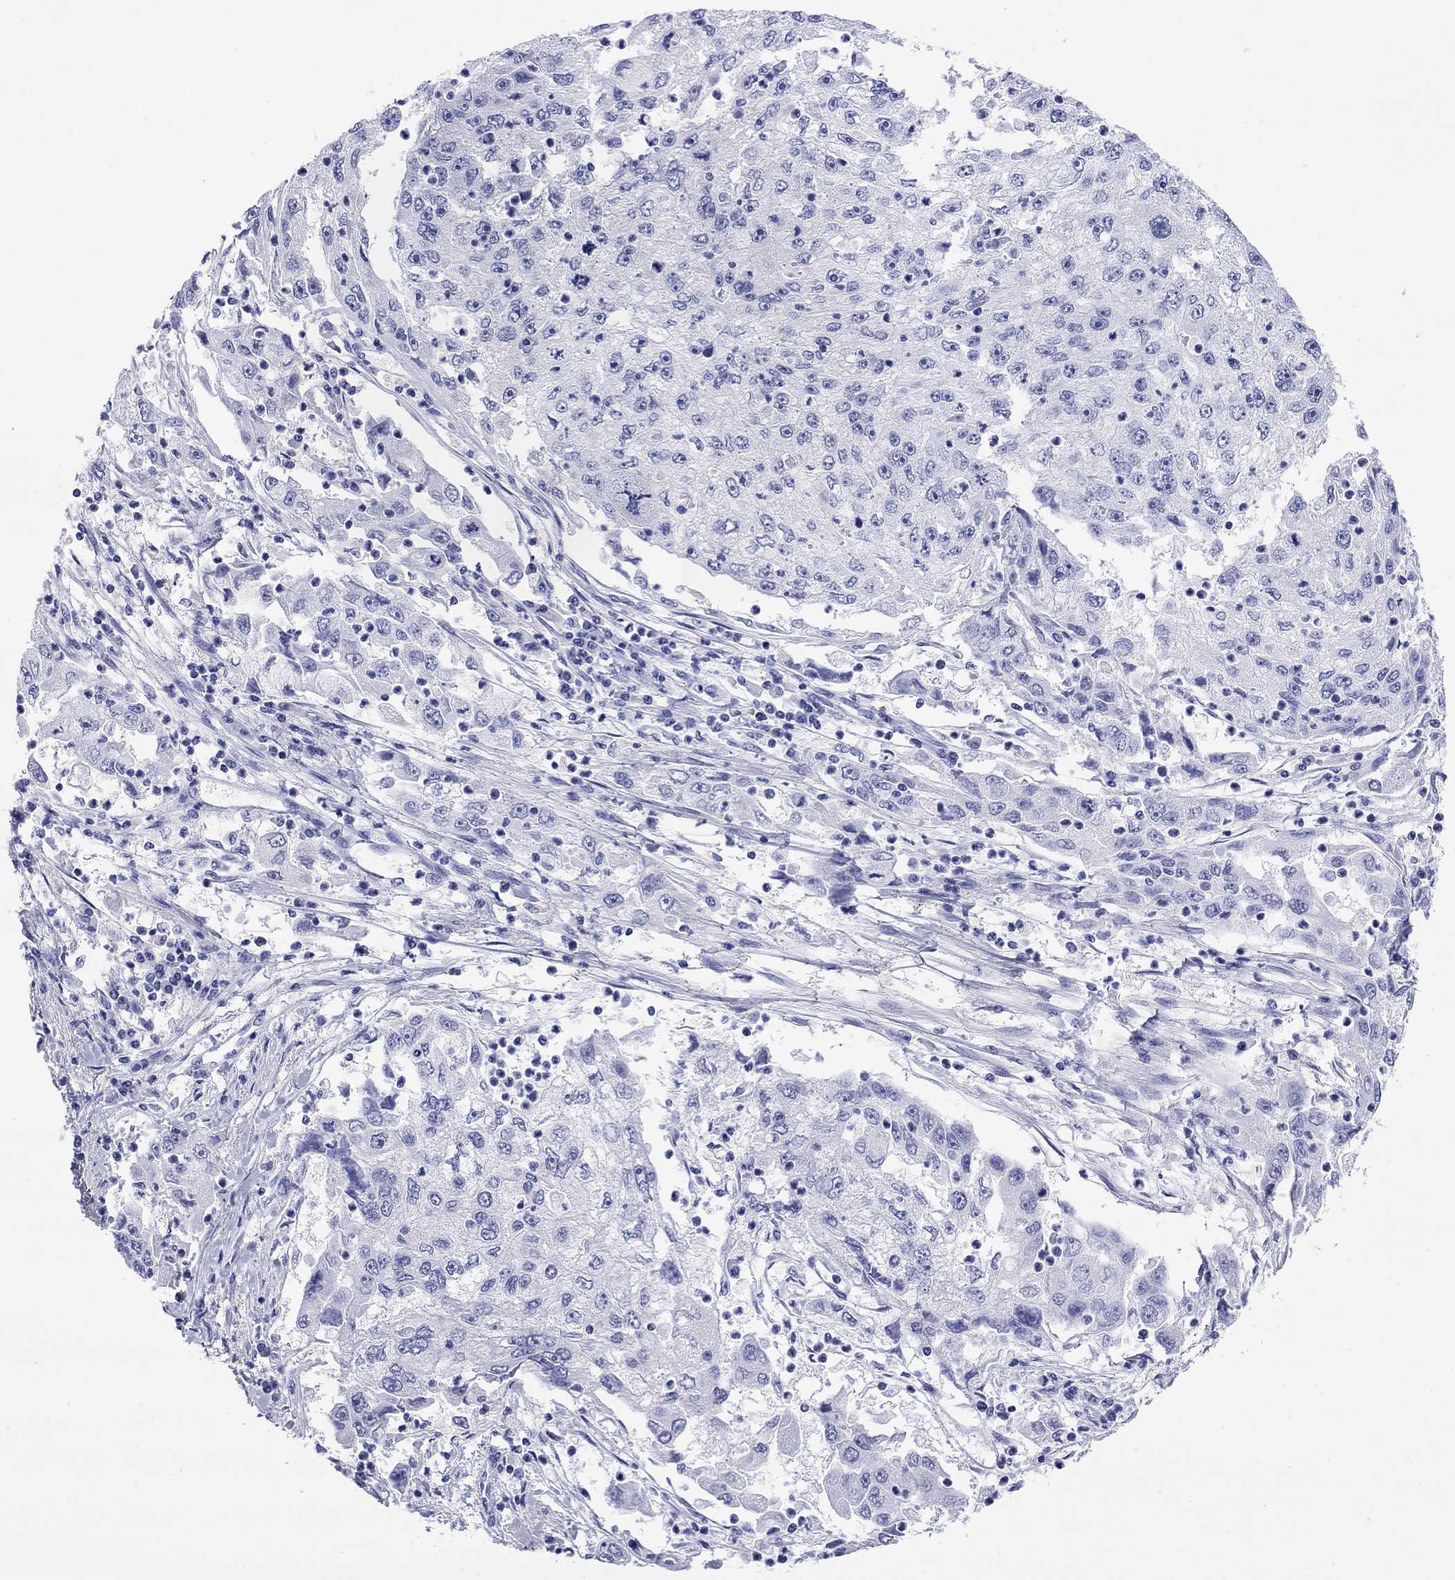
{"staining": {"intensity": "negative", "quantity": "none", "location": "none"}, "tissue": "cervical cancer", "cell_type": "Tumor cells", "image_type": "cancer", "snomed": [{"axis": "morphology", "description": "Squamous cell carcinoma, NOS"}, {"axis": "topography", "description": "Cervix"}], "caption": "A high-resolution micrograph shows immunohistochemistry staining of cervical cancer, which demonstrates no significant staining in tumor cells.", "gene": "FIGLA", "patient": {"sex": "female", "age": 36}}